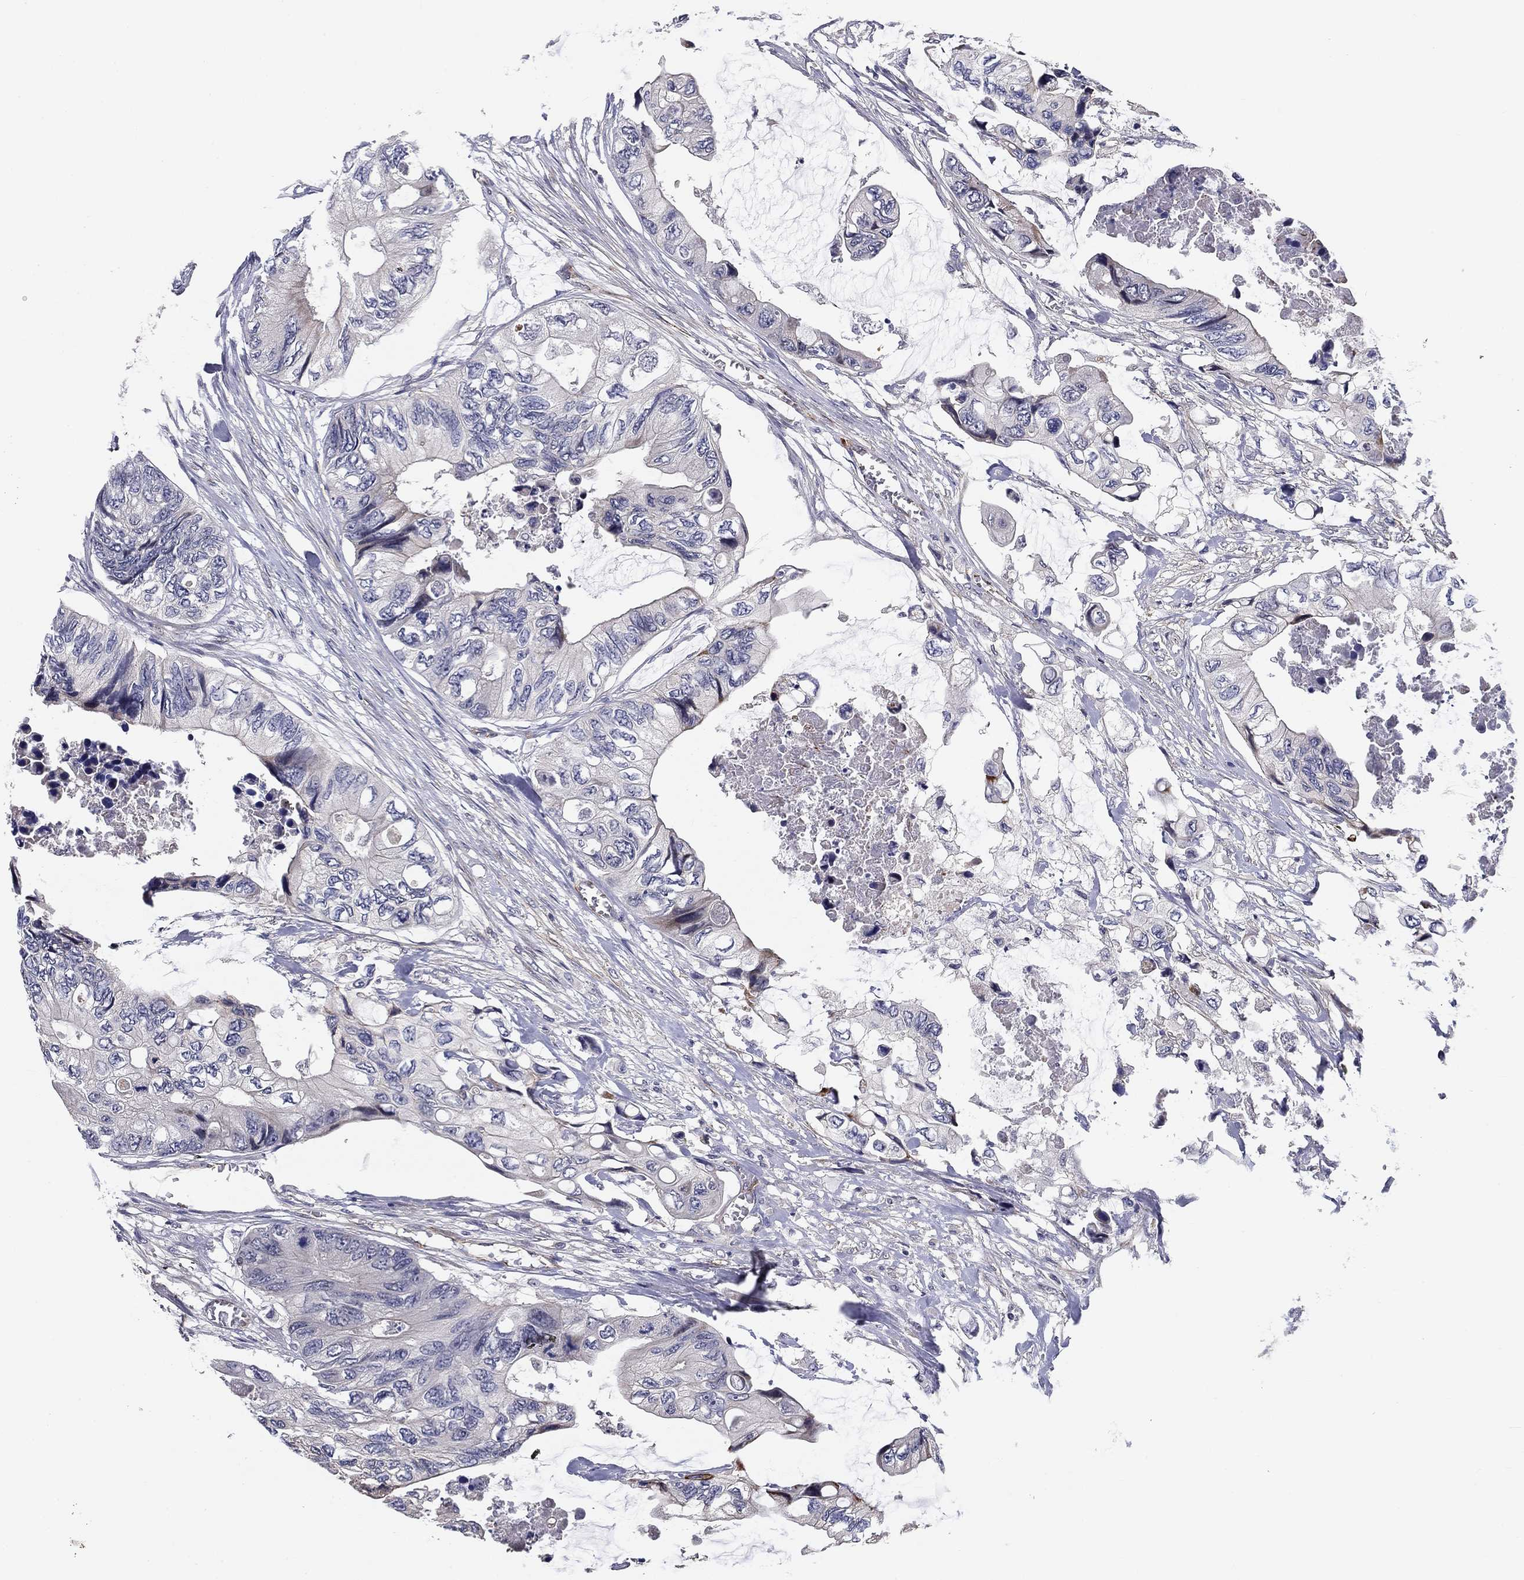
{"staining": {"intensity": "negative", "quantity": "none", "location": "none"}, "tissue": "colorectal cancer", "cell_type": "Tumor cells", "image_type": "cancer", "snomed": [{"axis": "morphology", "description": "Adenocarcinoma, NOS"}, {"axis": "topography", "description": "Rectum"}], "caption": "A micrograph of human adenocarcinoma (colorectal) is negative for staining in tumor cells.", "gene": "SYNC", "patient": {"sex": "male", "age": 63}}